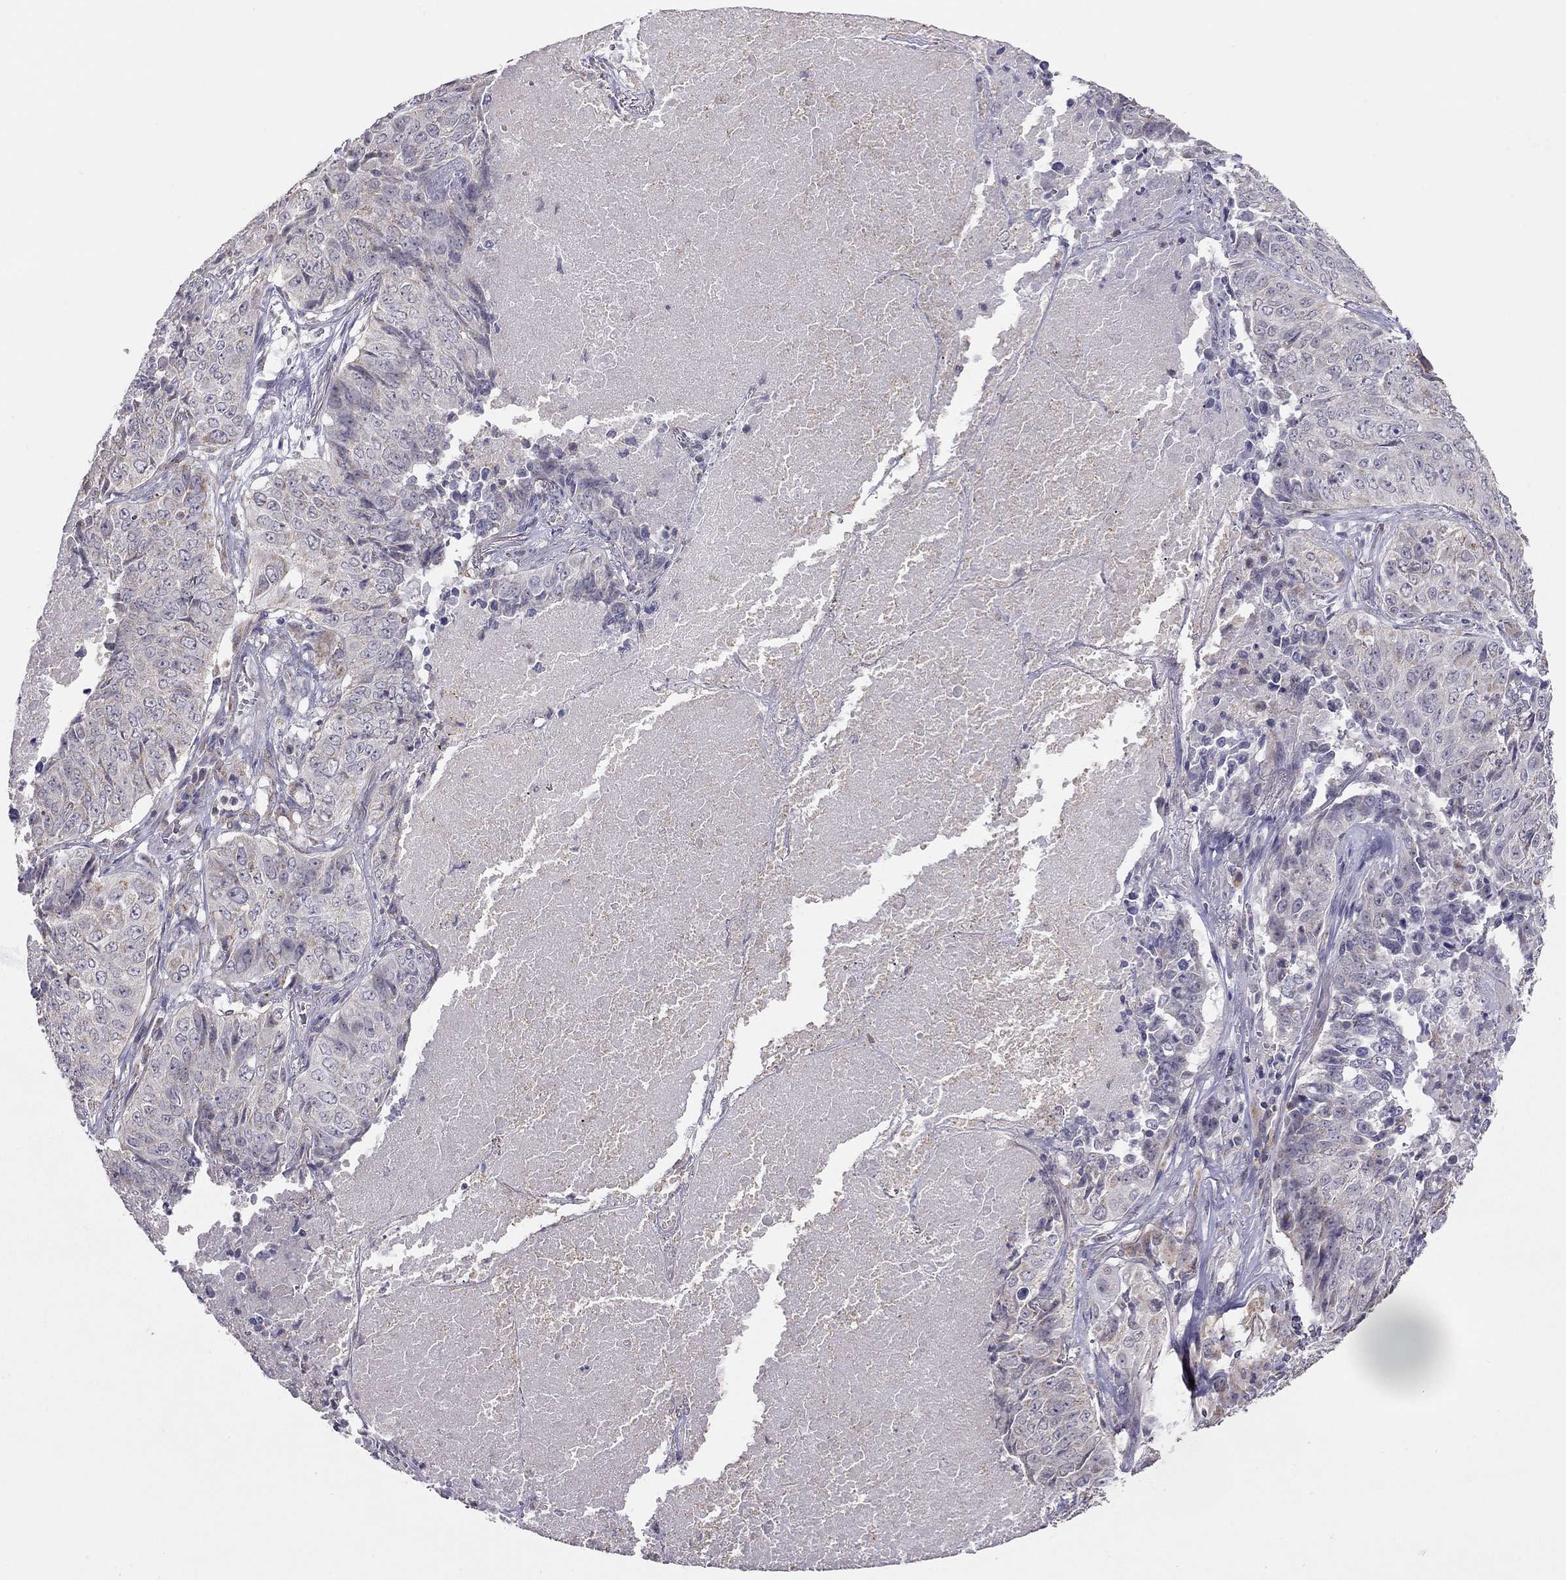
{"staining": {"intensity": "negative", "quantity": "none", "location": "none"}, "tissue": "lung cancer", "cell_type": "Tumor cells", "image_type": "cancer", "snomed": [{"axis": "morphology", "description": "Normal tissue, NOS"}, {"axis": "morphology", "description": "Squamous cell carcinoma, NOS"}, {"axis": "topography", "description": "Bronchus"}, {"axis": "topography", "description": "Lung"}], "caption": "This is a photomicrograph of IHC staining of squamous cell carcinoma (lung), which shows no expression in tumor cells.", "gene": "LRIT3", "patient": {"sex": "male", "age": 64}}